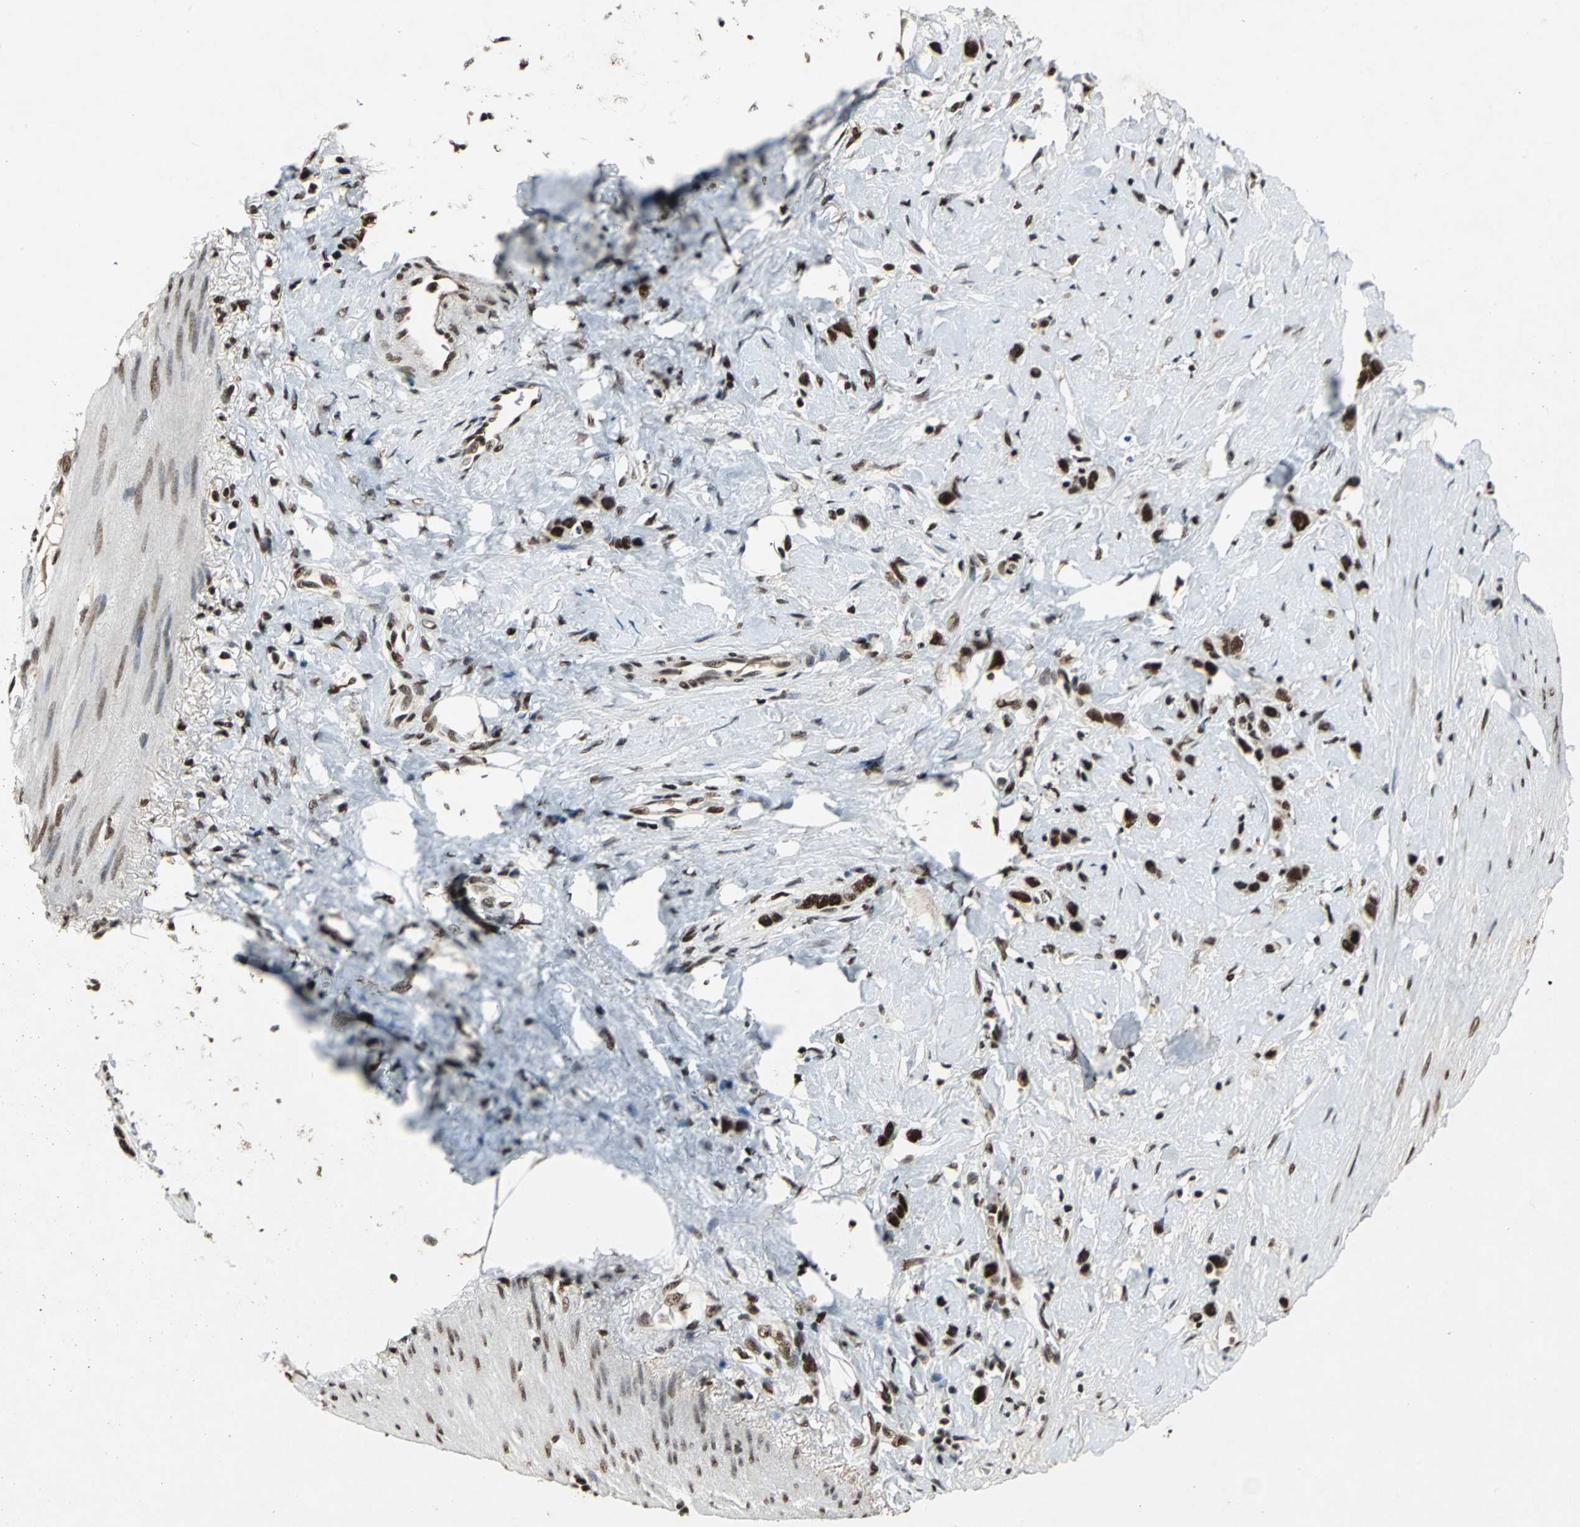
{"staining": {"intensity": "strong", "quantity": ">75%", "location": "nuclear"}, "tissue": "stomach cancer", "cell_type": "Tumor cells", "image_type": "cancer", "snomed": [{"axis": "morphology", "description": "Normal tissue, NOS"}, {"axis": "morphology", "description": "Adenocarcinoma, NOS"}, {"axis": "morphology", "description": "Adenocarcinoma, High grade"}, {"axis": "topography", "description": "Stomach, upper"}, {"axis": "topography", "description": "Stomach"}], "caption": "A high-resolution photomicrograph shows IHC staining of stomach cancer, which shows strong nuclear expression in about >75% of tumor cells.", "gene": "MTA2", "patient": {"sex": "female", "age": 65}}